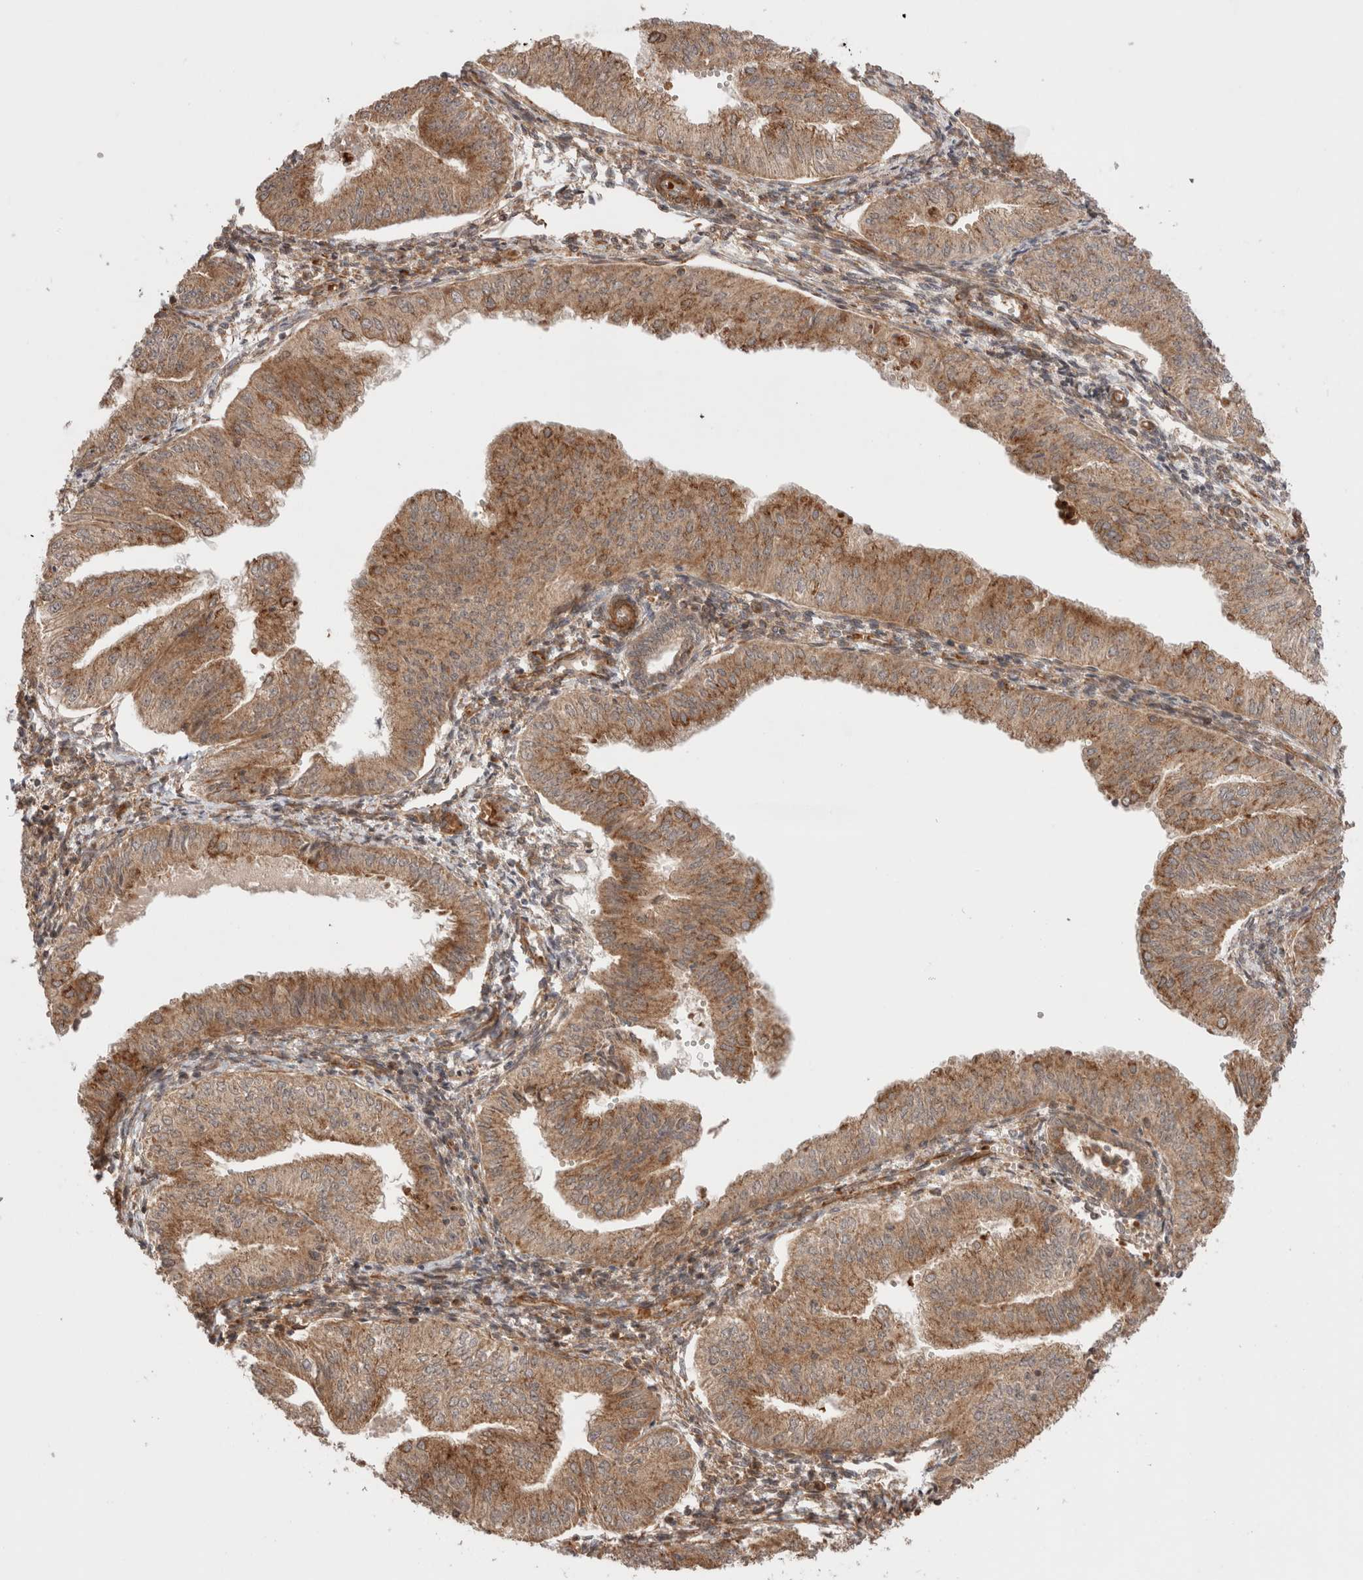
{"staining": {"intensity": "moderate", "quantity": ">75%", "location": "cytoplasmic/membranous"}, "tissue": "endometrial cancer", "cell_type": "Tumor cells", "image_type": "cancer", "snomed": [{"axis": "morphology", "description": "Normal tissue, NOS"}, {"axis": "morphology", "description": "Adenocarcinoma, NOS"}, {"axis": "topography", "description": "Endometrium"}], "caption": "Endometrial adenocarcinoma tissue exhibits moderate cytoplasmic/membranous staining in about >75% of tumor cells, visualized by immunohistochemistry.", "gene": "ZNF649", "patient": {"sex": "female", "age": 53}}